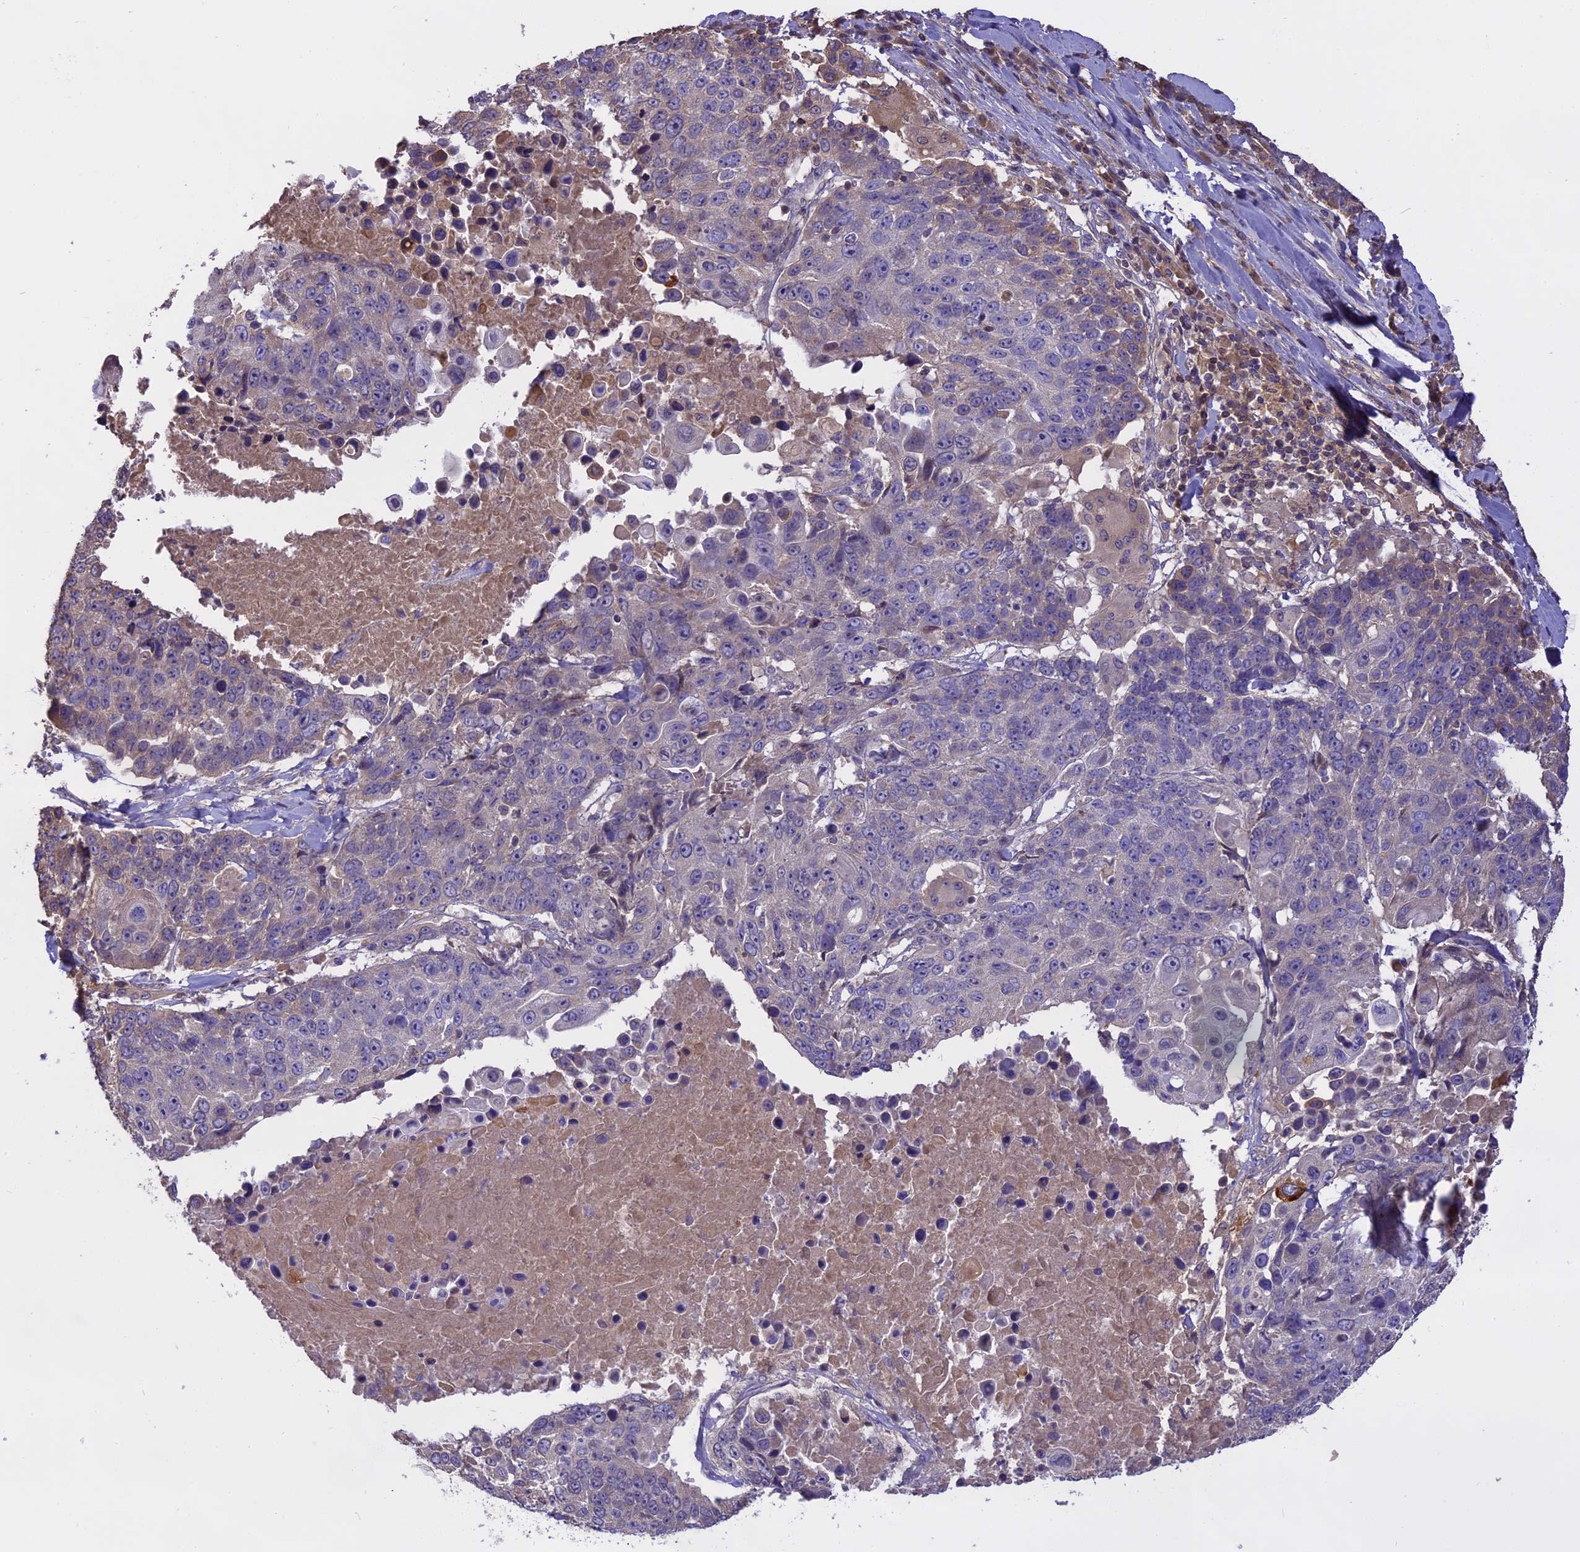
{"staining": {"intensity": "negative", "quantity": "none", "location": "none"}, "tissue": "lung cancer", "cell_type": "Tumor cells", "image_type": "cancer", "snomed": [{"axis": "morphology", "description": "Squamous cell carcinoma, NOS"}, {"axis": "topography", "description": "Lung"}], "caption": "Squamous cell carcinoma (lung) stained for a protein using immunohistochemistry shows no expression tumor cells.", "gene": "WFDC2", "patient": {"sex": "male", "age": 66}}